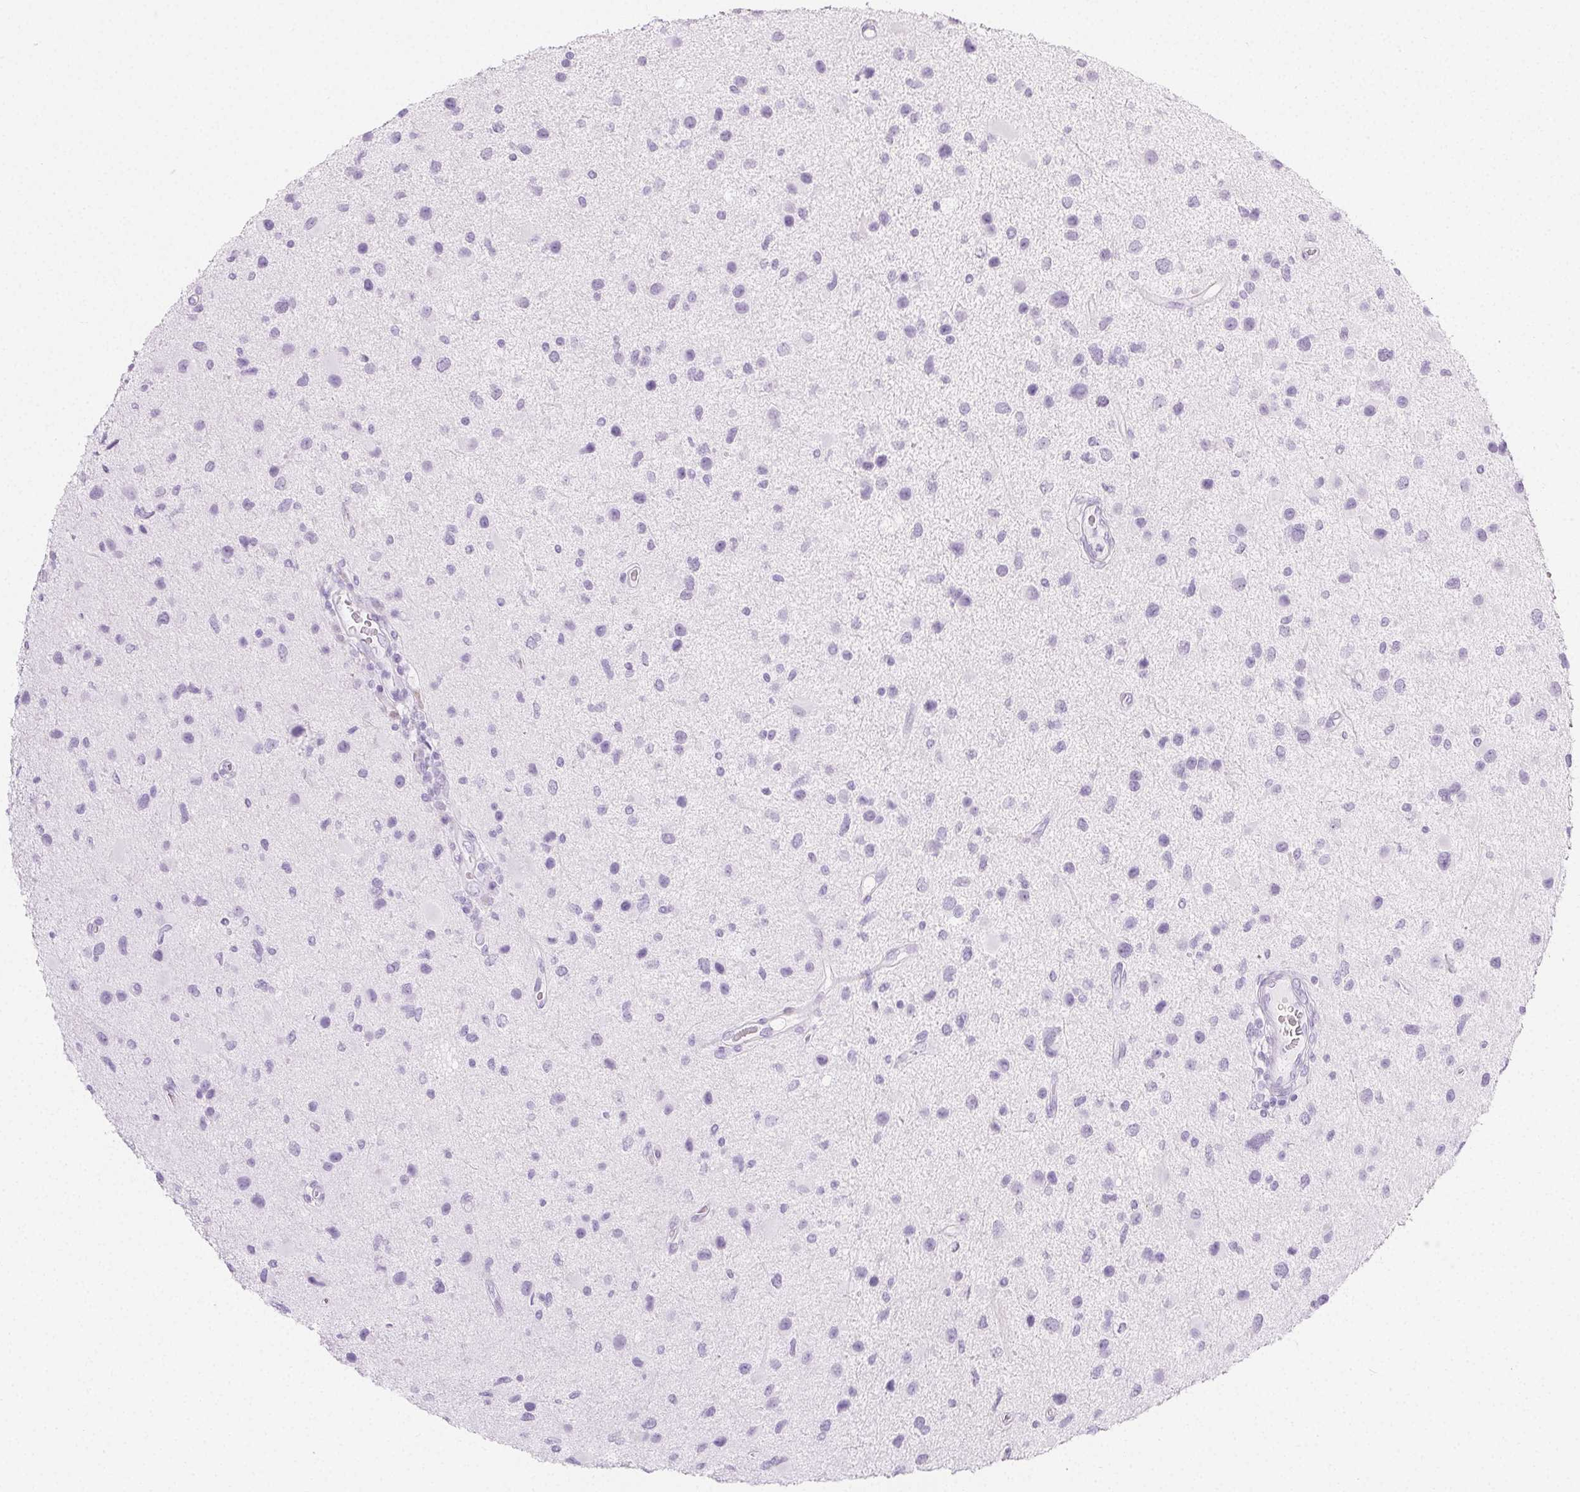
{"staining": {"intensity": "negative", "quantity": "none", "location": "none"}, "tissue": "glioma", "cell_type": "Tumor cells", "image_type": "cancer", "snomed": [{"axis": "morphology", "description": "Glioma, malignant, Low grade"}, {"axis": "topography", "description": "Brain"}], "caption": "Tumor cells show no significant staining in glioma.", "gene": "PI3", "patient": {"sex": "female", "age": 32}}